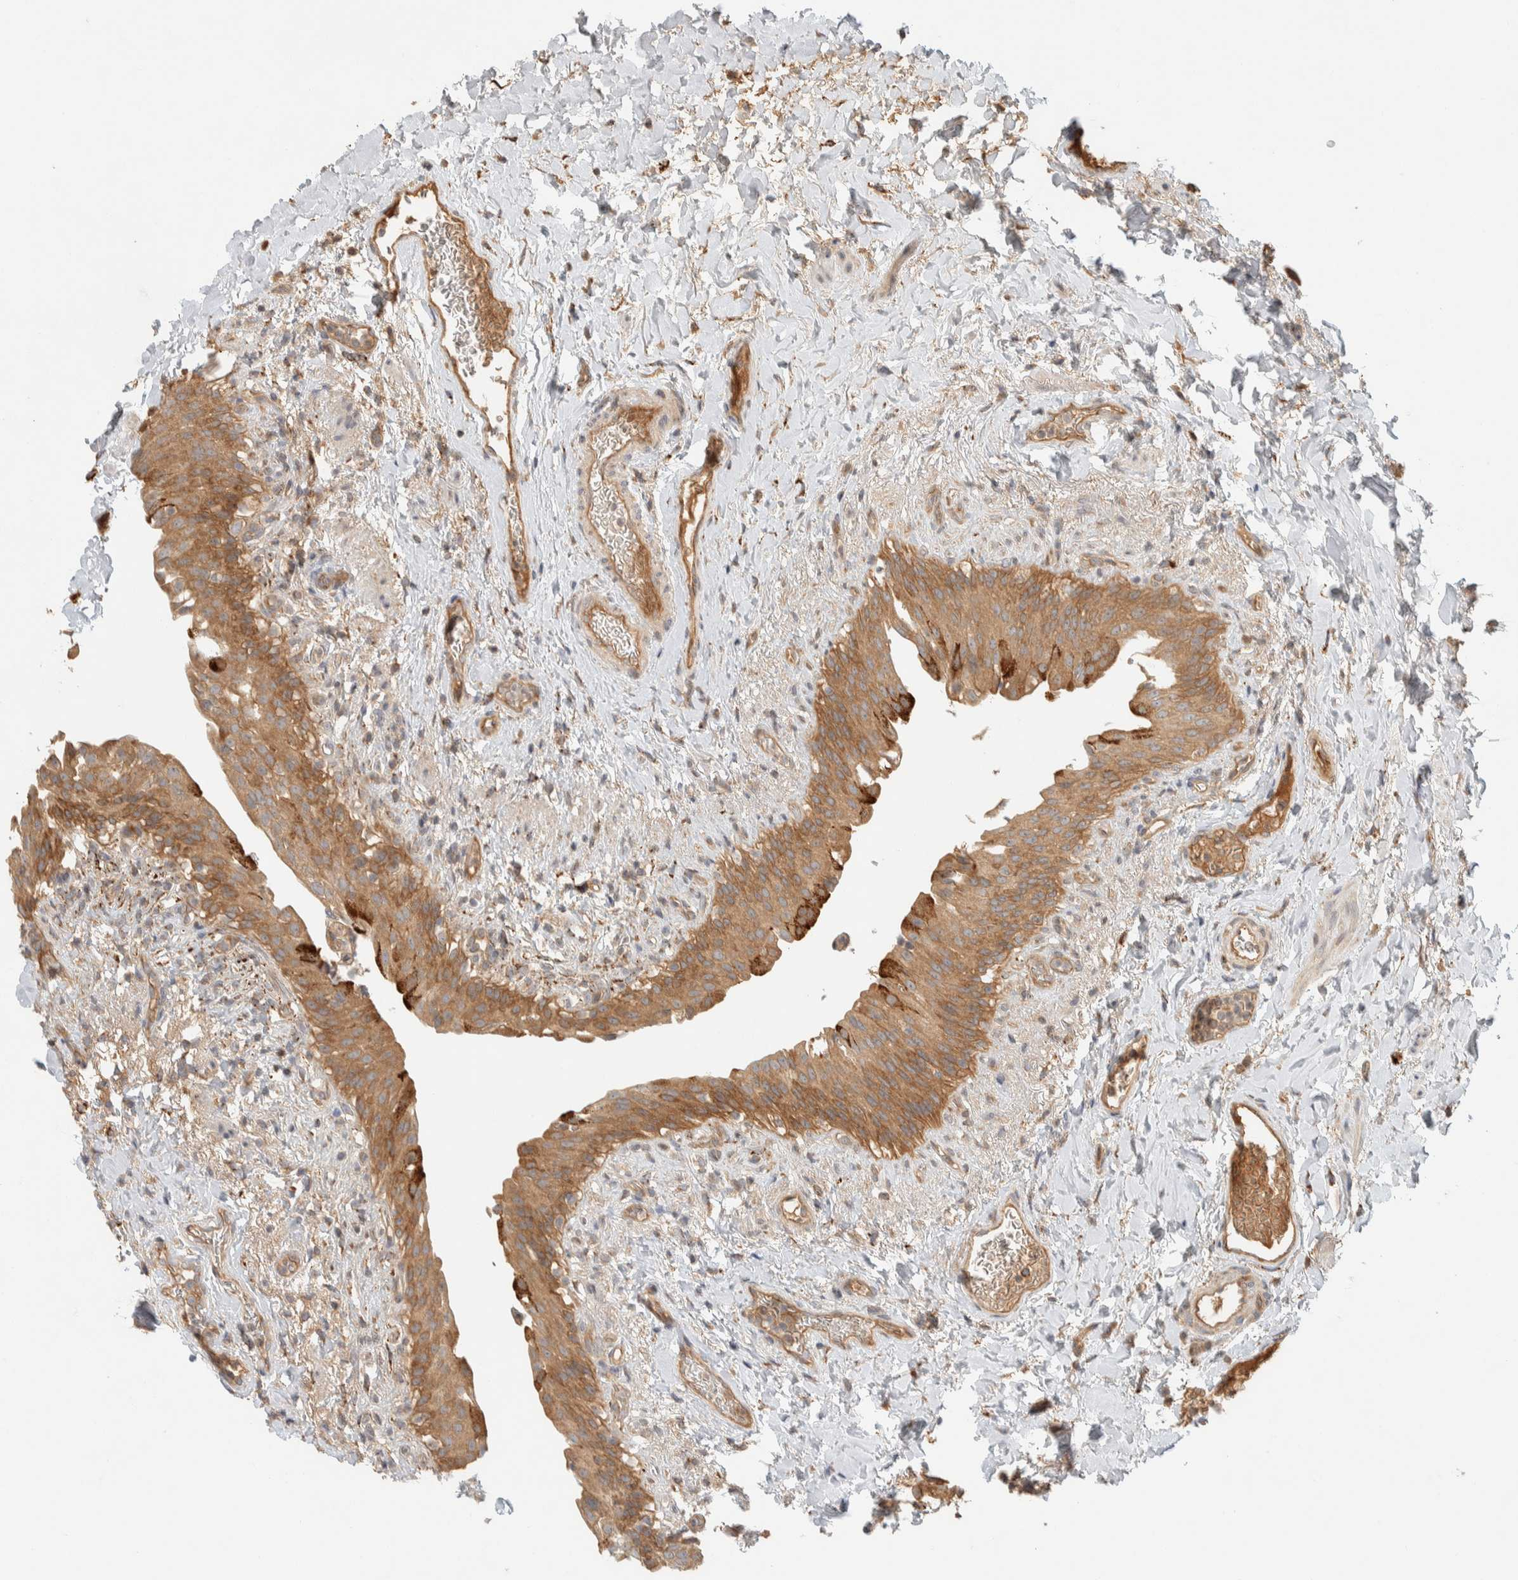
{"staining": {"intensity": "moderate", "quantity": ">75%", "location": "cytoplasmic/membranous"}, "tissue": "urinary bladder", "cell_type": "Urothelial cells", "image_type": "normal", "snomed": [{"axis": "morphology", "description": "Normal tissue, NOS"}, {"axis": "topography", "description": "Urinary bladder"}], "caption": "Brown immunohistochemical staining in benign human urinary bladder reveals moderate cytoplasmic/membranous positivity in about >75% of urothelial cells.", "gene": "FAM167A", "patient": {"sex": "female", "age": 60}}